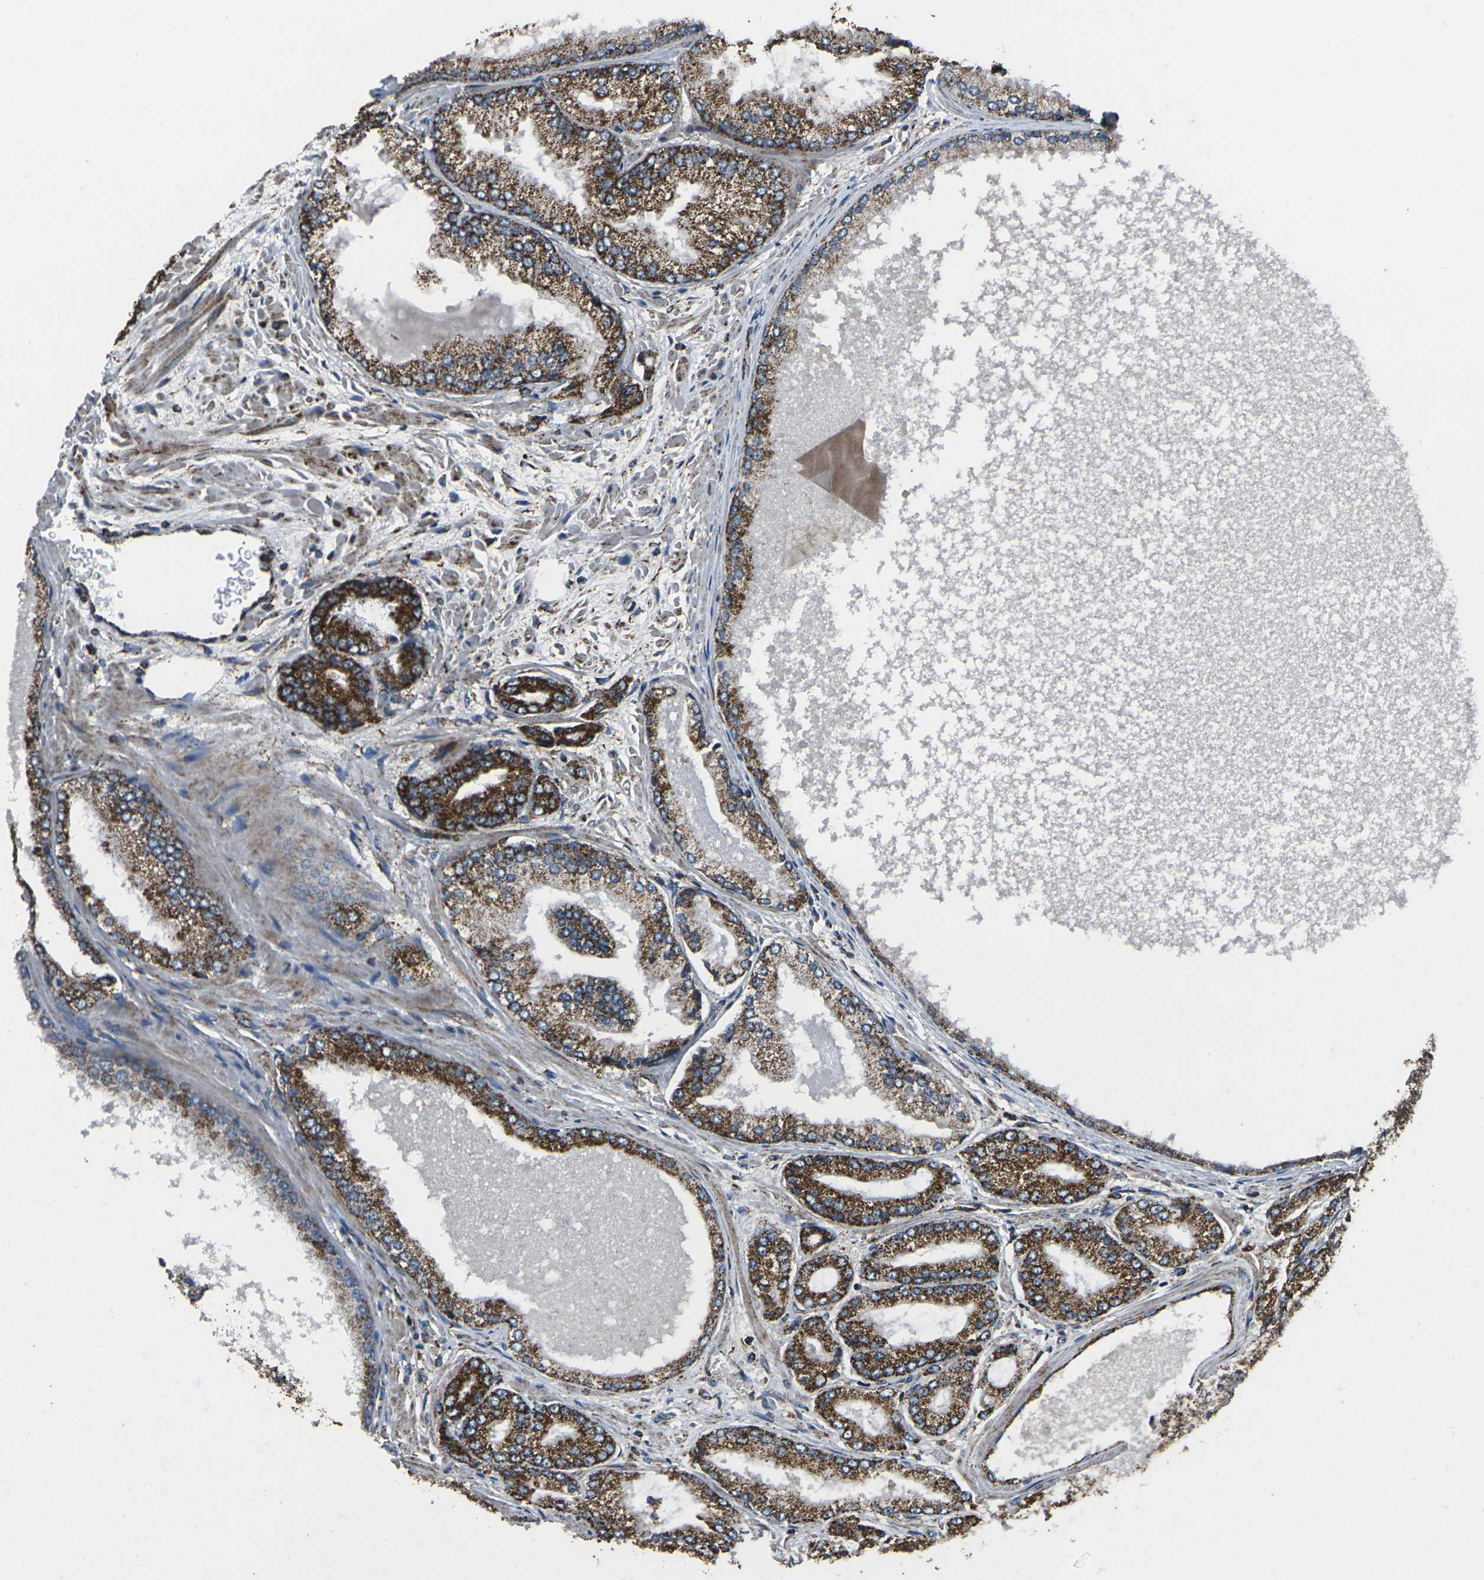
{"staining": {"intensity": "strong", "quantity": ">75%", "location": "cytoplasmic/membranous"}, "tissue": "prostate cancer", "cell_type": "Tumor cells", "image_type": "cancer", "snomed": [{"axis": "morphology", "description": "Adenocarcinoma, High grade"}, {"axis": "topography", "description": "Prostate"}], "caption": "High-magnification brightfield microscopy of prostate cancer (adenocarcinoma (high-grade)) stained with DAB (brown) and counterstained with hematoxylin (blue). tumor cells exhibit strong cytoplasmic/membranous staining is present in approximately>75% of cells.", "gene": "KLHL5", "patient": {"sex": "male", "age": 59}}